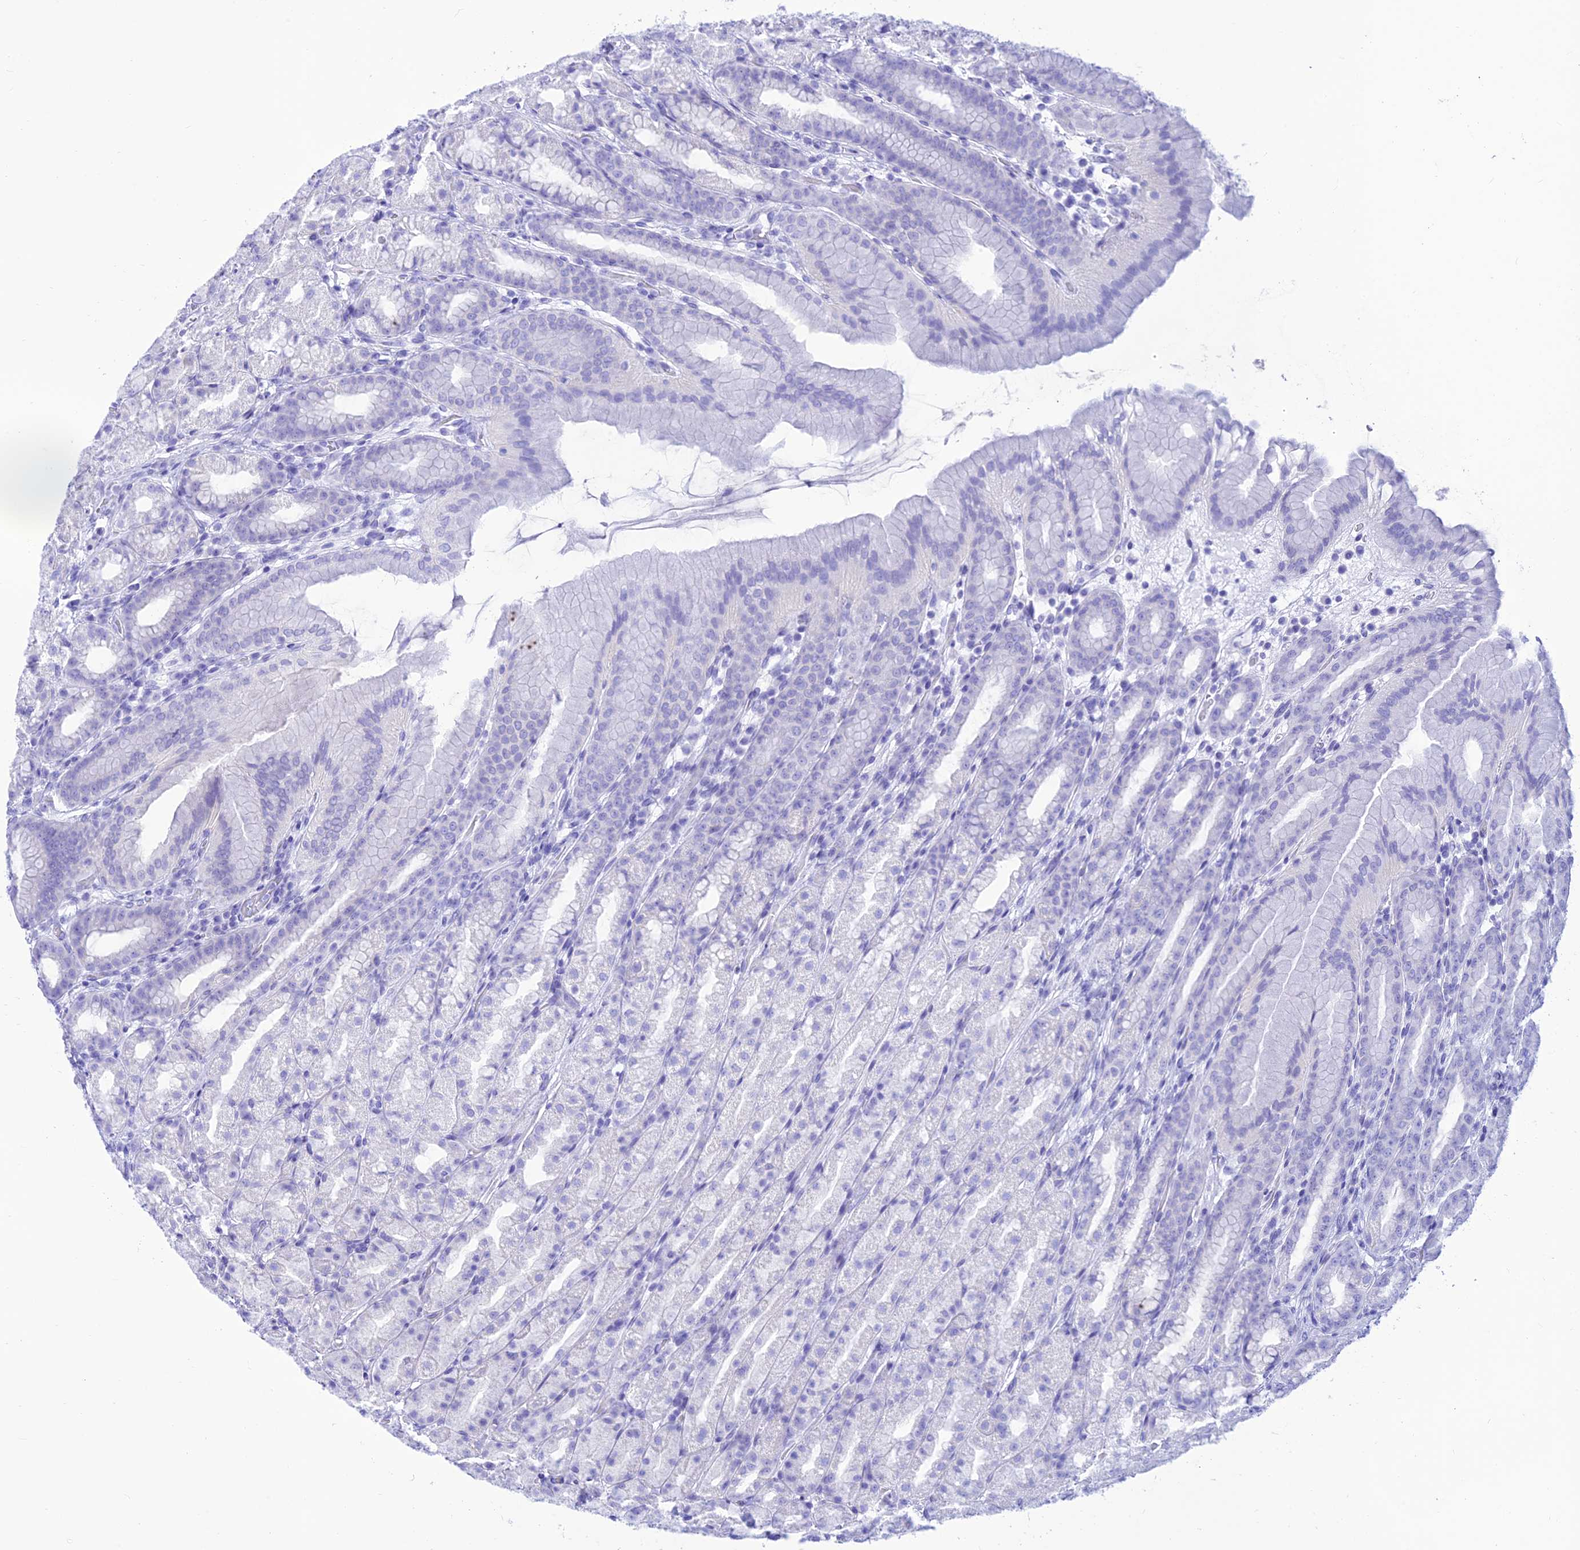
{"staining": {"intensity": "negative", "quantity": "none", "location": "none"}, "tissue": "stomach", "cell_type": "Glandular cells", "image_type": "normal", "snomed": [{"axis": "morphology", "description": "Normal tissue, NOS"}, {"axis": "topography", "description": "Stomach, upper"}], "caption": "Immunohistochemistry (IHC) photomicrograph of unremarkable stomach: stomach stained with DAB (3,3'-diaminobenzidine) demonstrates no significant protein positivity in glandular cells.", "gene": "PRNP", "patient": {"sex": "male", "age": 68}}